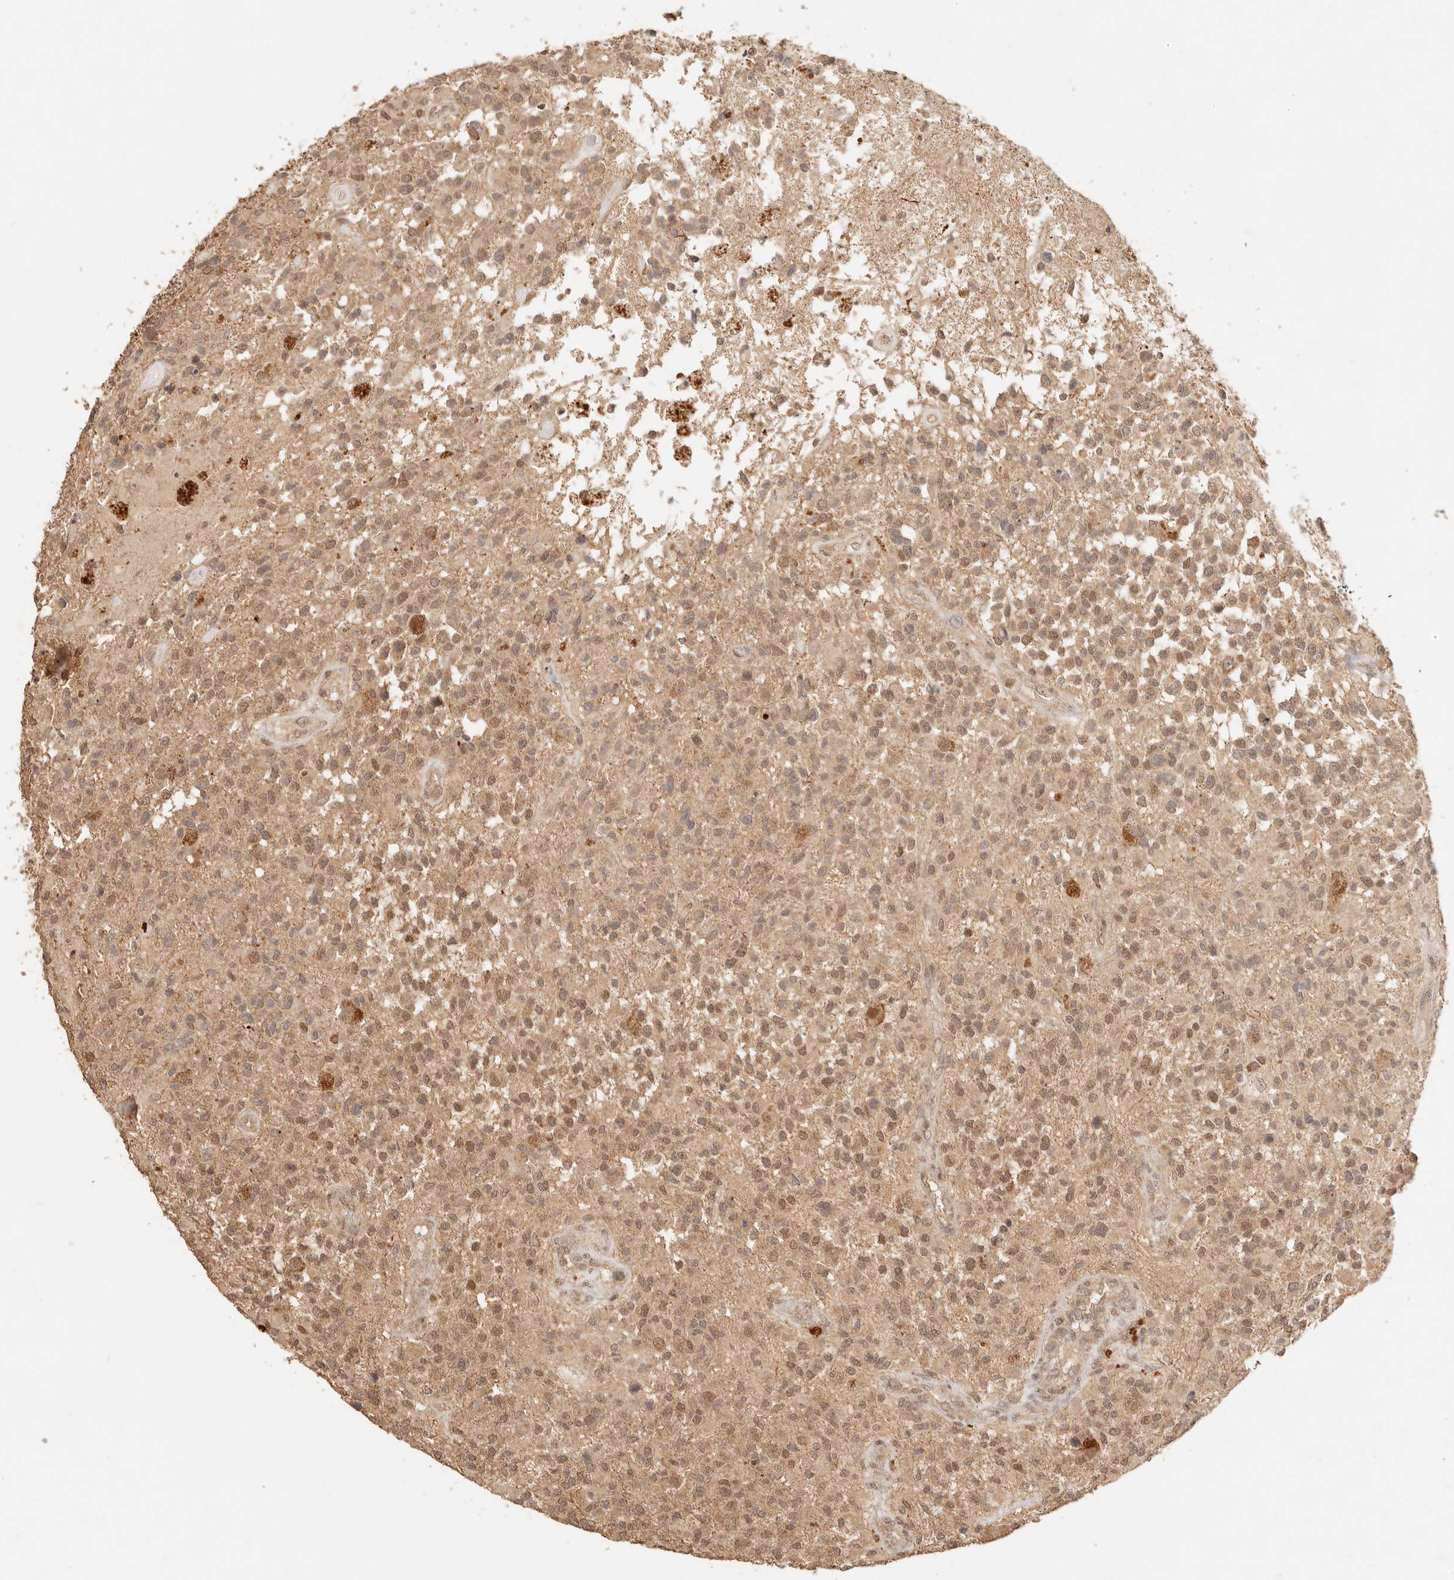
{"staining": {"intensity": "moderate", "quantity": ">75%", "location": "cytoplasmic/membranous,nuclear"}, "tissue": "glioma", "cell_type": "Tumor cells", "image_type": "cancer", "snomed": [{"axis": "morphology", "description": "Glioma, malignant, High grade"}, {"axis": "morphology", "description": "Glioblastoma, NOS"}, {"axis": "topography", "description": "Brain"}], "caption": "Brown immunohistochemical staining in human malignant glioma (high-grade) demonstrates moderate cytoplasmic/membranous and nuclear staining in about >75% of tumor cells.", "gene": "TRIM11", "patient": {"sex": "male", "age": 60}}